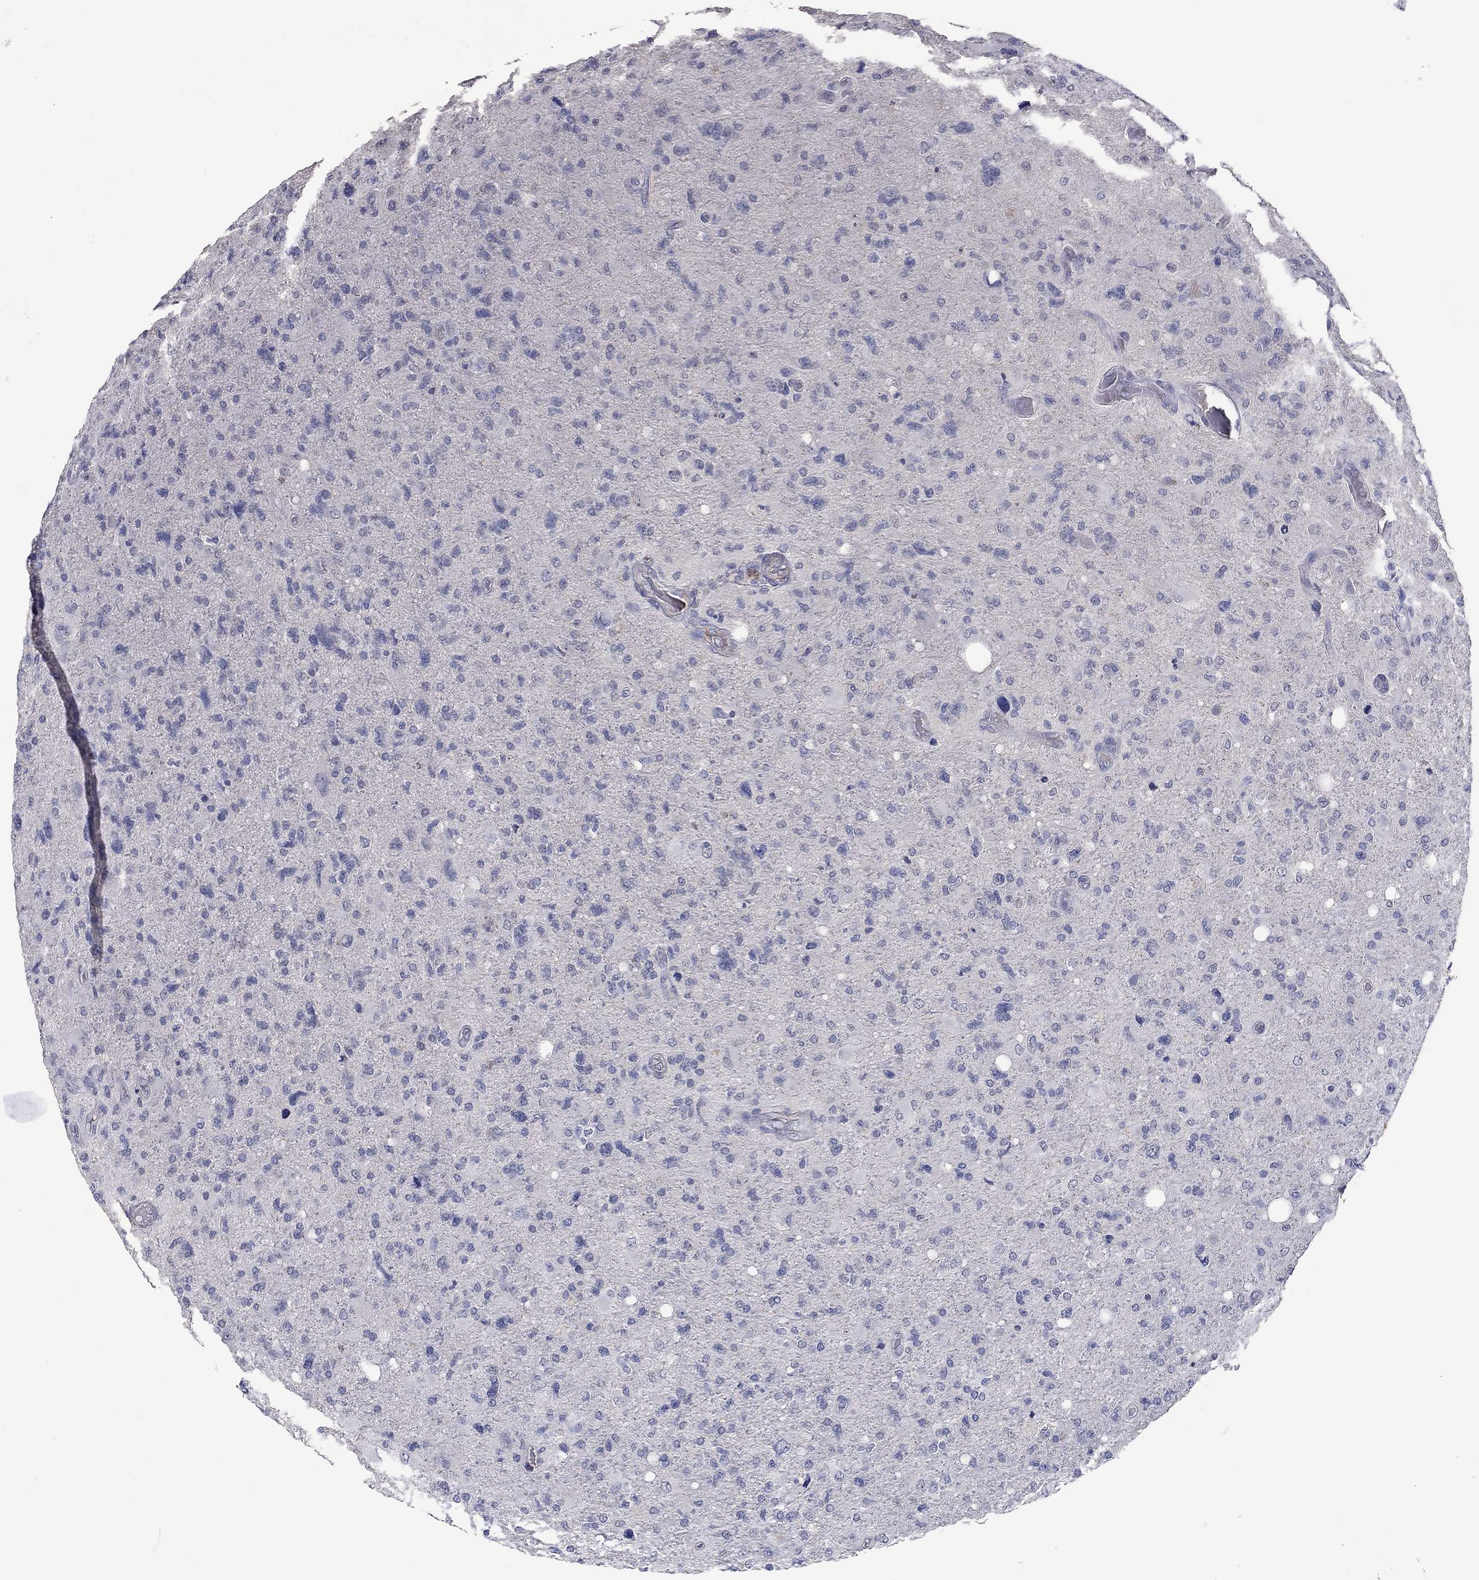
{"staining": {"intensity": "negative", "quantity": "none", "location": "none"}, "tissue": "glioma", "cell_type": "Tumor cells", "image_type": "cancer", "snomed": [{"axis": "morphology", "description": "Glioma, malignant, High grade"}, {"axis": "topography", "description": "Cerebral cortex"}], "caption": "DAB immunohistochemical staining of malignant glioma (high-grade) shows no significant positivity in tumor cells. (Brightfield microscopy of DAB (3,3'-diaminobenzidine) immunohistochemistry (IHC) at high magnification).", "gene": "IP6K3", "patient": {"sex": "male", "age": 70}}